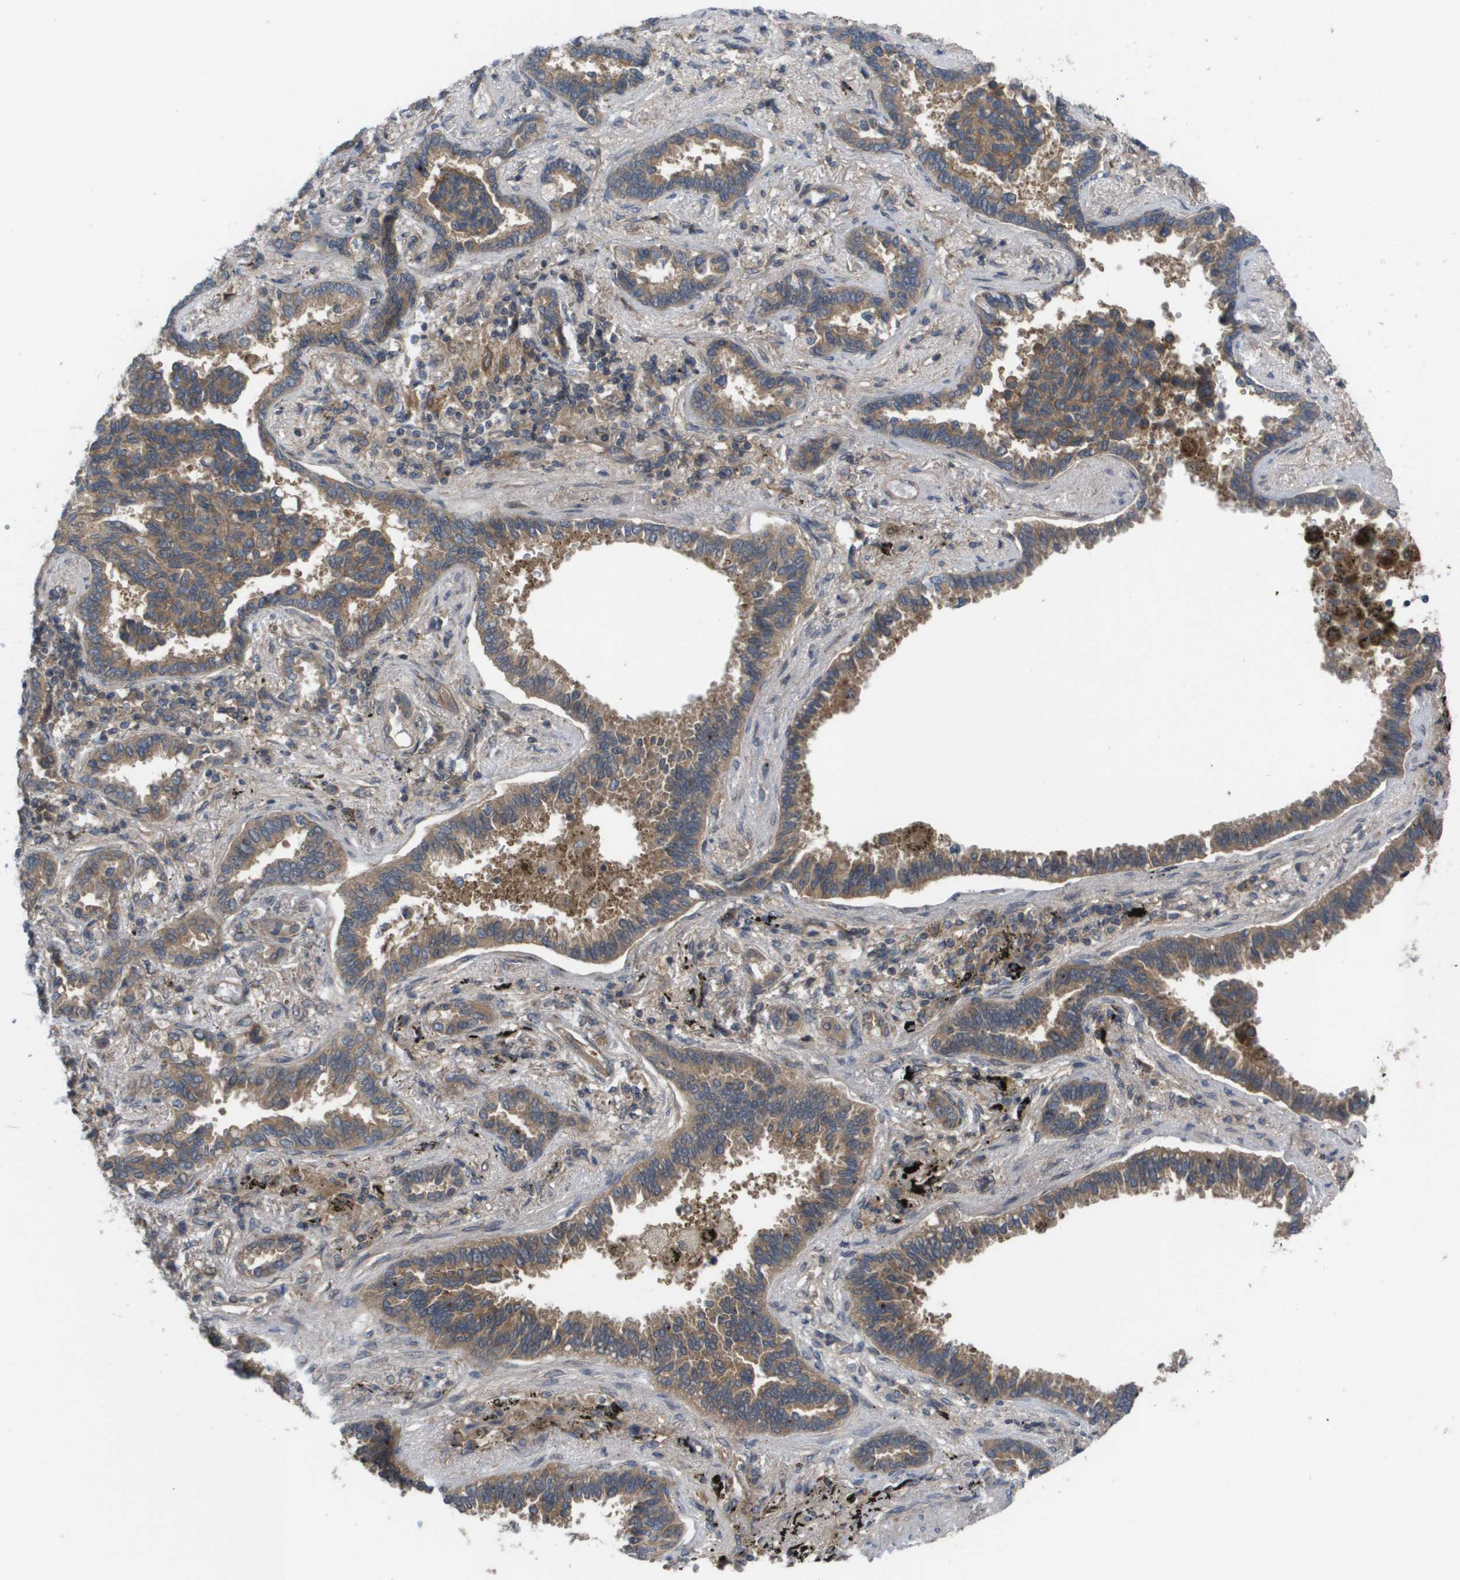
{"staining": {"intensity": "strong", "quantity": "25%-75%", "location": "cytoplasmic/membranous"}, "tissue": "lung cancer", "cell_type": "Tumor cells", "image_type": "cancer", "snomed": [{"axis": "morphology", "description": "Normal tissue, NOS"}, {"axis": "morphology", "description": "Adenocarcinoma, NOS"}, {"axis": "topography", "description": "Lung"}], "caption": "About 25%-75% of tumor cells in lung cancer (adenocarcinoma) show strong cytoplasmic/membranous protein expression as visualized by brown immunohistochemical staining.", "gene": "CTPS2", "patient": {"sex": "male", "age": 59}}